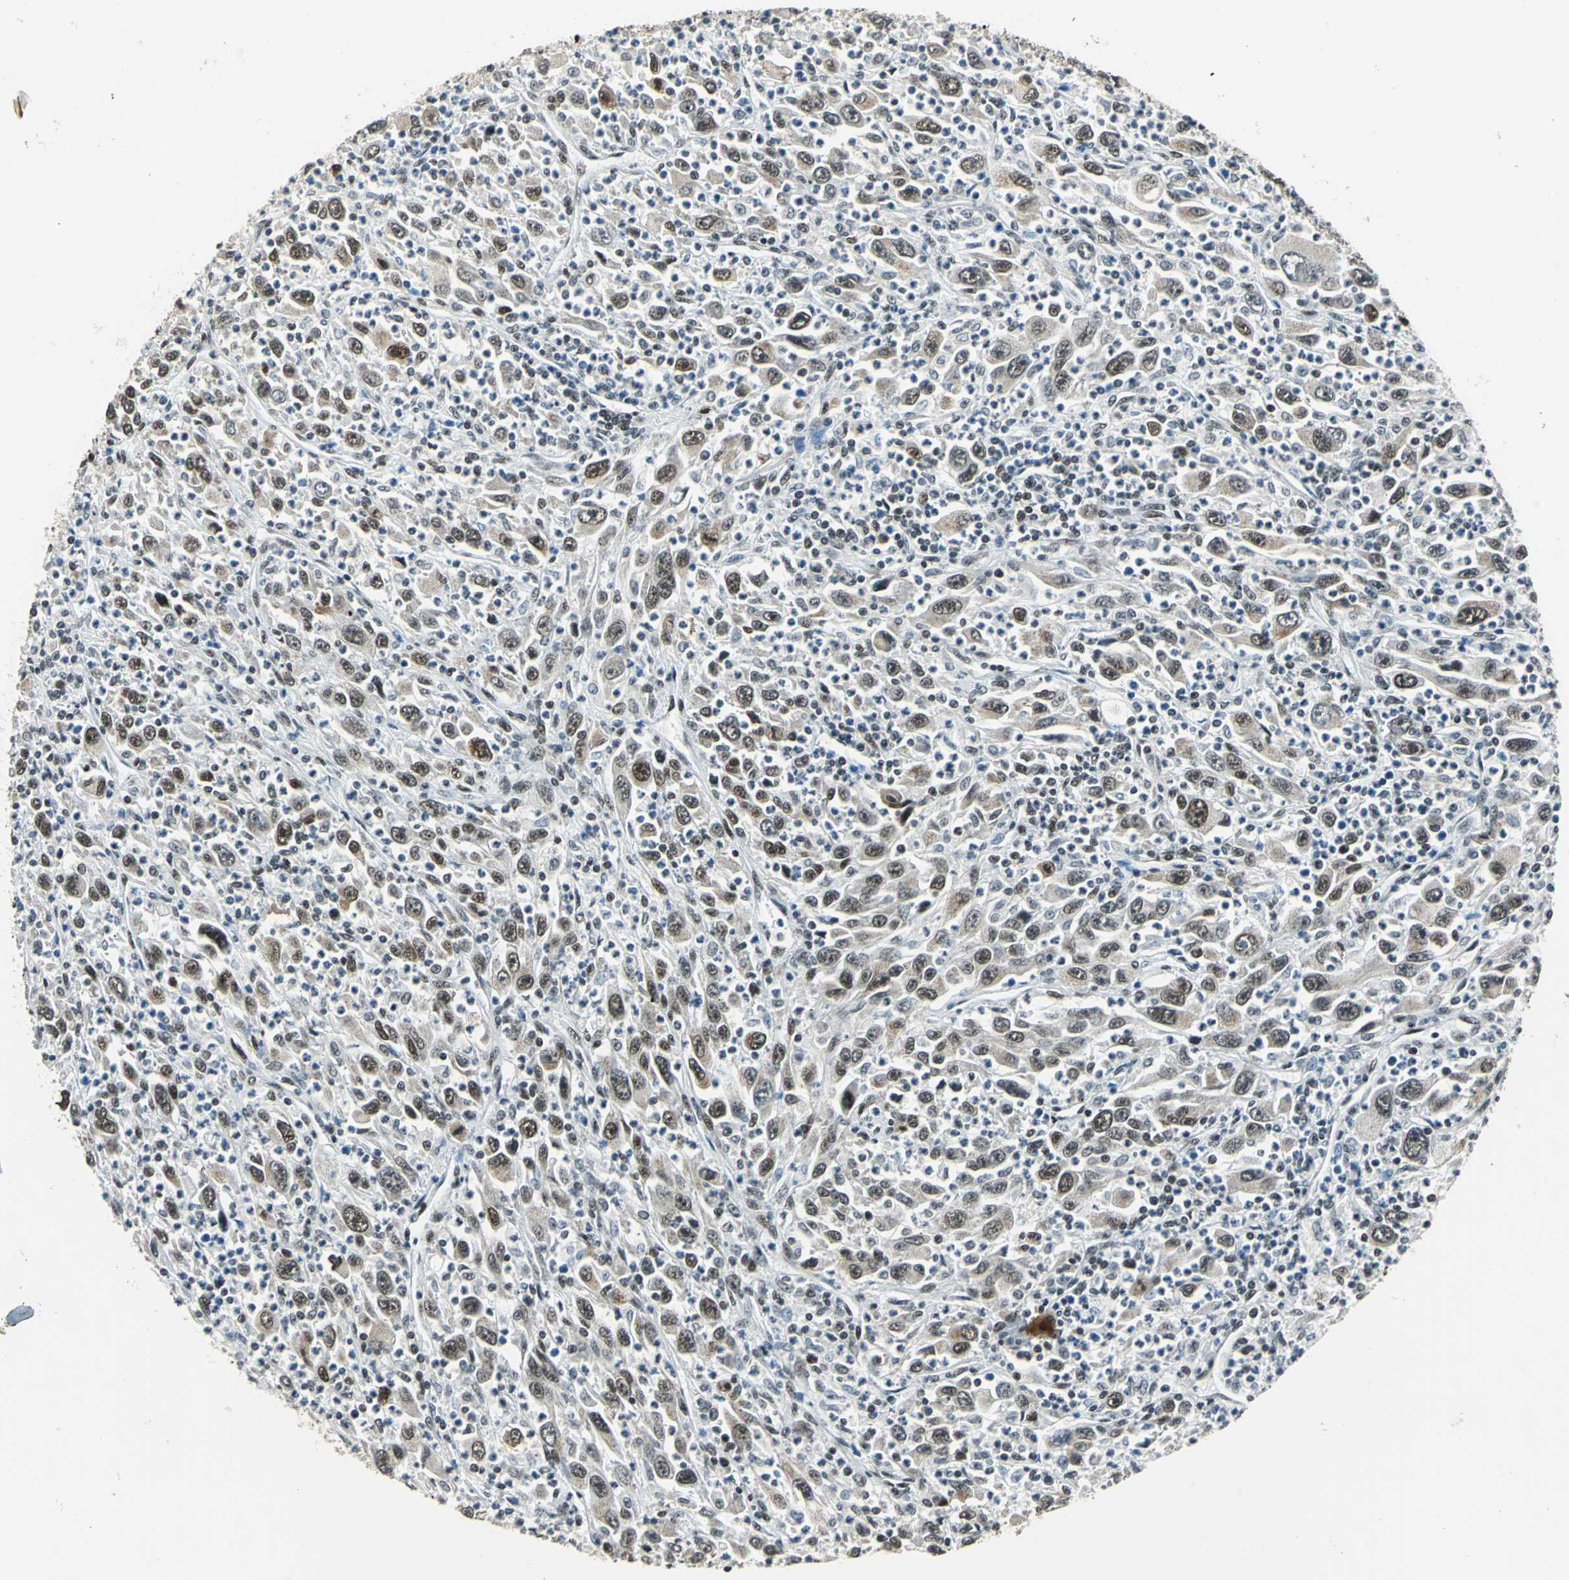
{"staining": {"intensity": "strong", "quantity": ">75%", "location": "nuclear"}, "tissue": "melanoma", "cell_type": "Tumor cells", "image_type": "cancer", "snomed": [{"axis": "morphology", "description": "Malignant melanoma, Metastatic site"}, {"axis": "topography", "description": "Skin"}], "caption": "A high-resolution micrograph shows immunohistochemistry (IHC) staining of melanoma, which exhibits strong nuclear expression in approximately >75% of tumor cells.", "gene": "BCLAF1", "patient": {"sex": "female", "age": 56}}